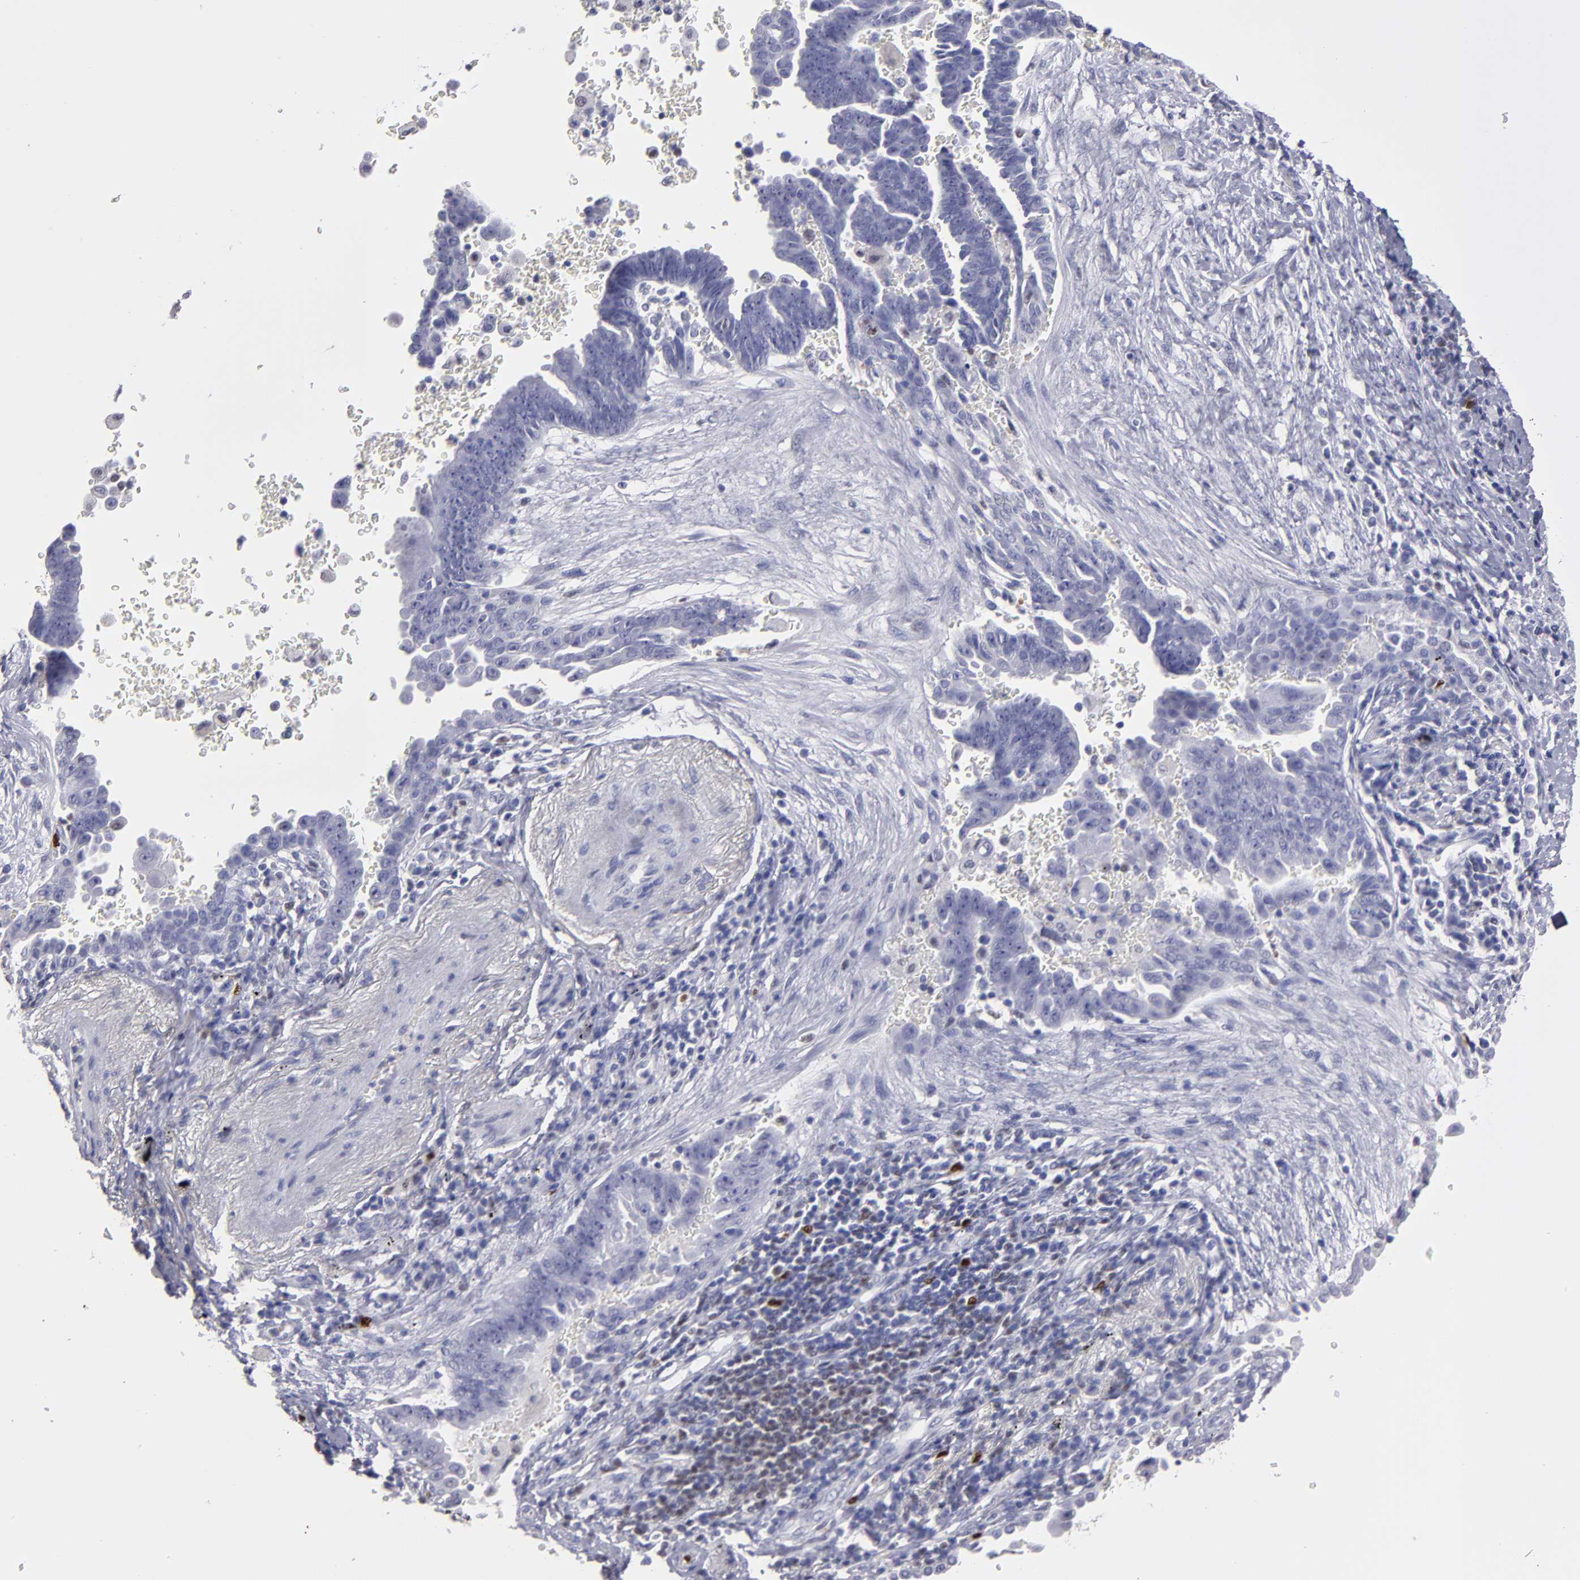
{"staining": {"intensity": "negative", "quantity": "none", "location": "none"}, "tissue": "lung cancer", "cell_type": "Tumor cells", "image_type": "cancer", "snomed": [{"axis": "morphology", "description": "Adenocarcinoma, NOS"}, {"axis": "topography", "description": "Lung"}], "caption": "Immunohistochemistry (IHC) image of neoplastic tissue: lung cancer stained with DAB (3,3'-diaminobenzidine) displays no significant protein staining in tumor cells.", "gene": "IRF8", "patient": {"sex": "female", "age": 64}}